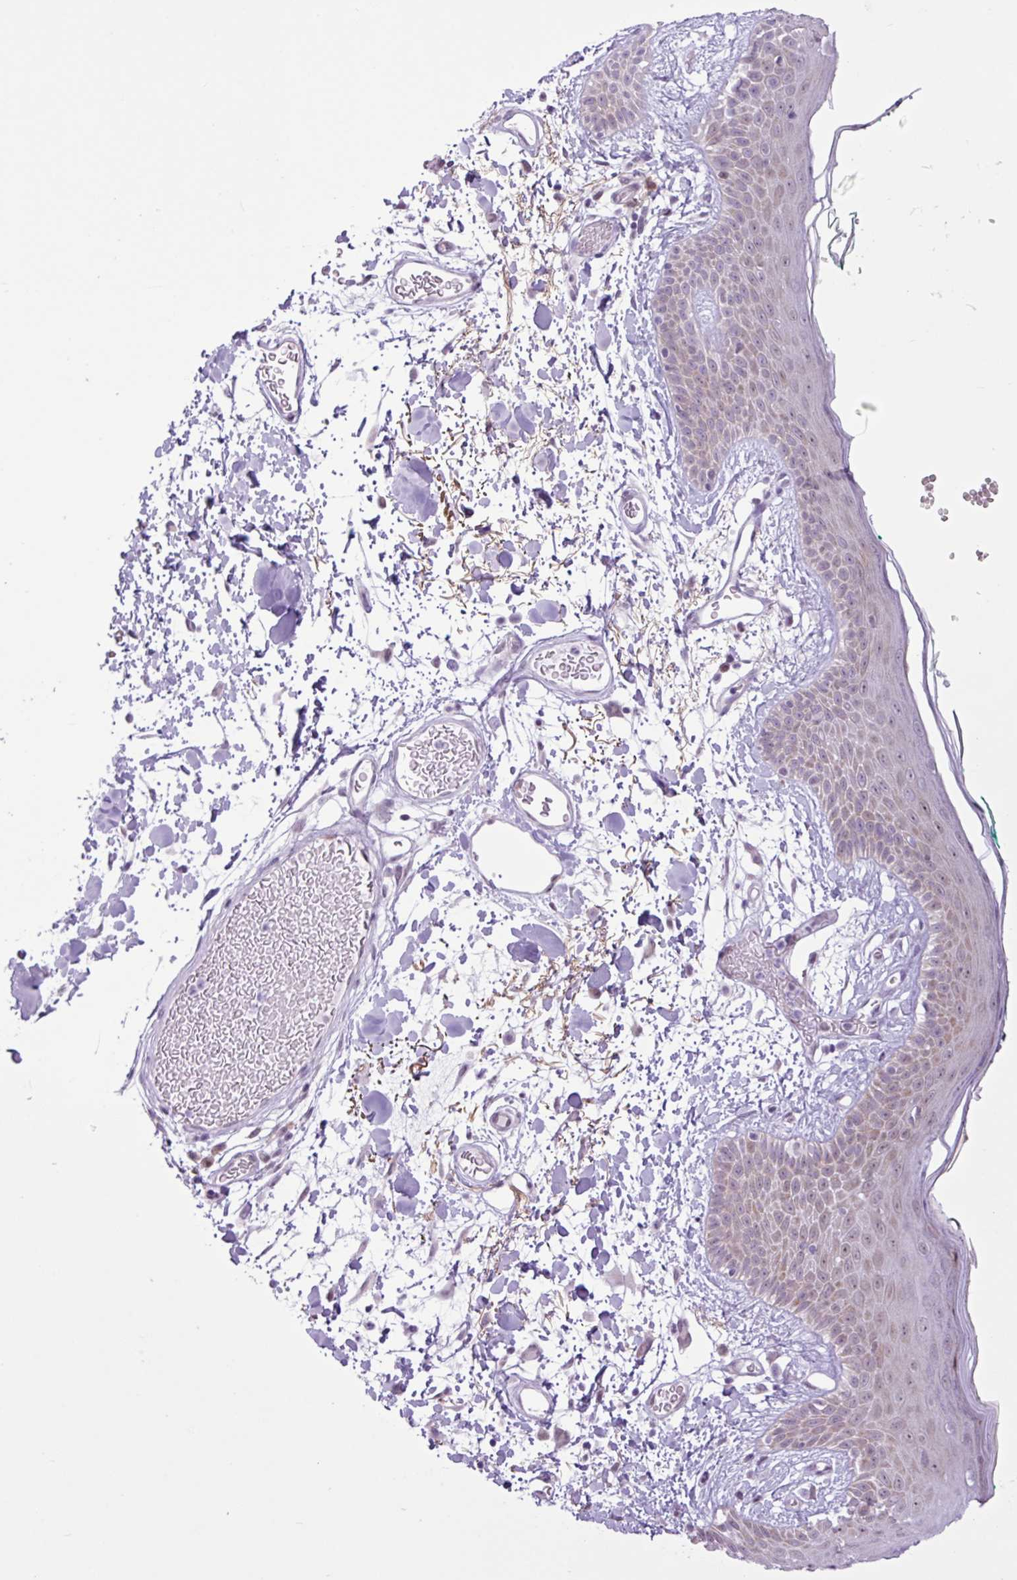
{"staining": {"intensity": "negative", "quantity": "none", "location": "none"}, "tissue": "skin", "cell_type": "Fibroblasts", "image_type": "normal", "snomed": [{"axis": "morphology", "description": "Normal tissue, NOS"}, {"axis": "topography", "description": "Skin"}], "caption": "Immunohistochemical staining of benign skin demonstrates no significant expression in fibroblasts.", "gene": "ELOA2", "patient": {"sex": "male", "age": 79}}